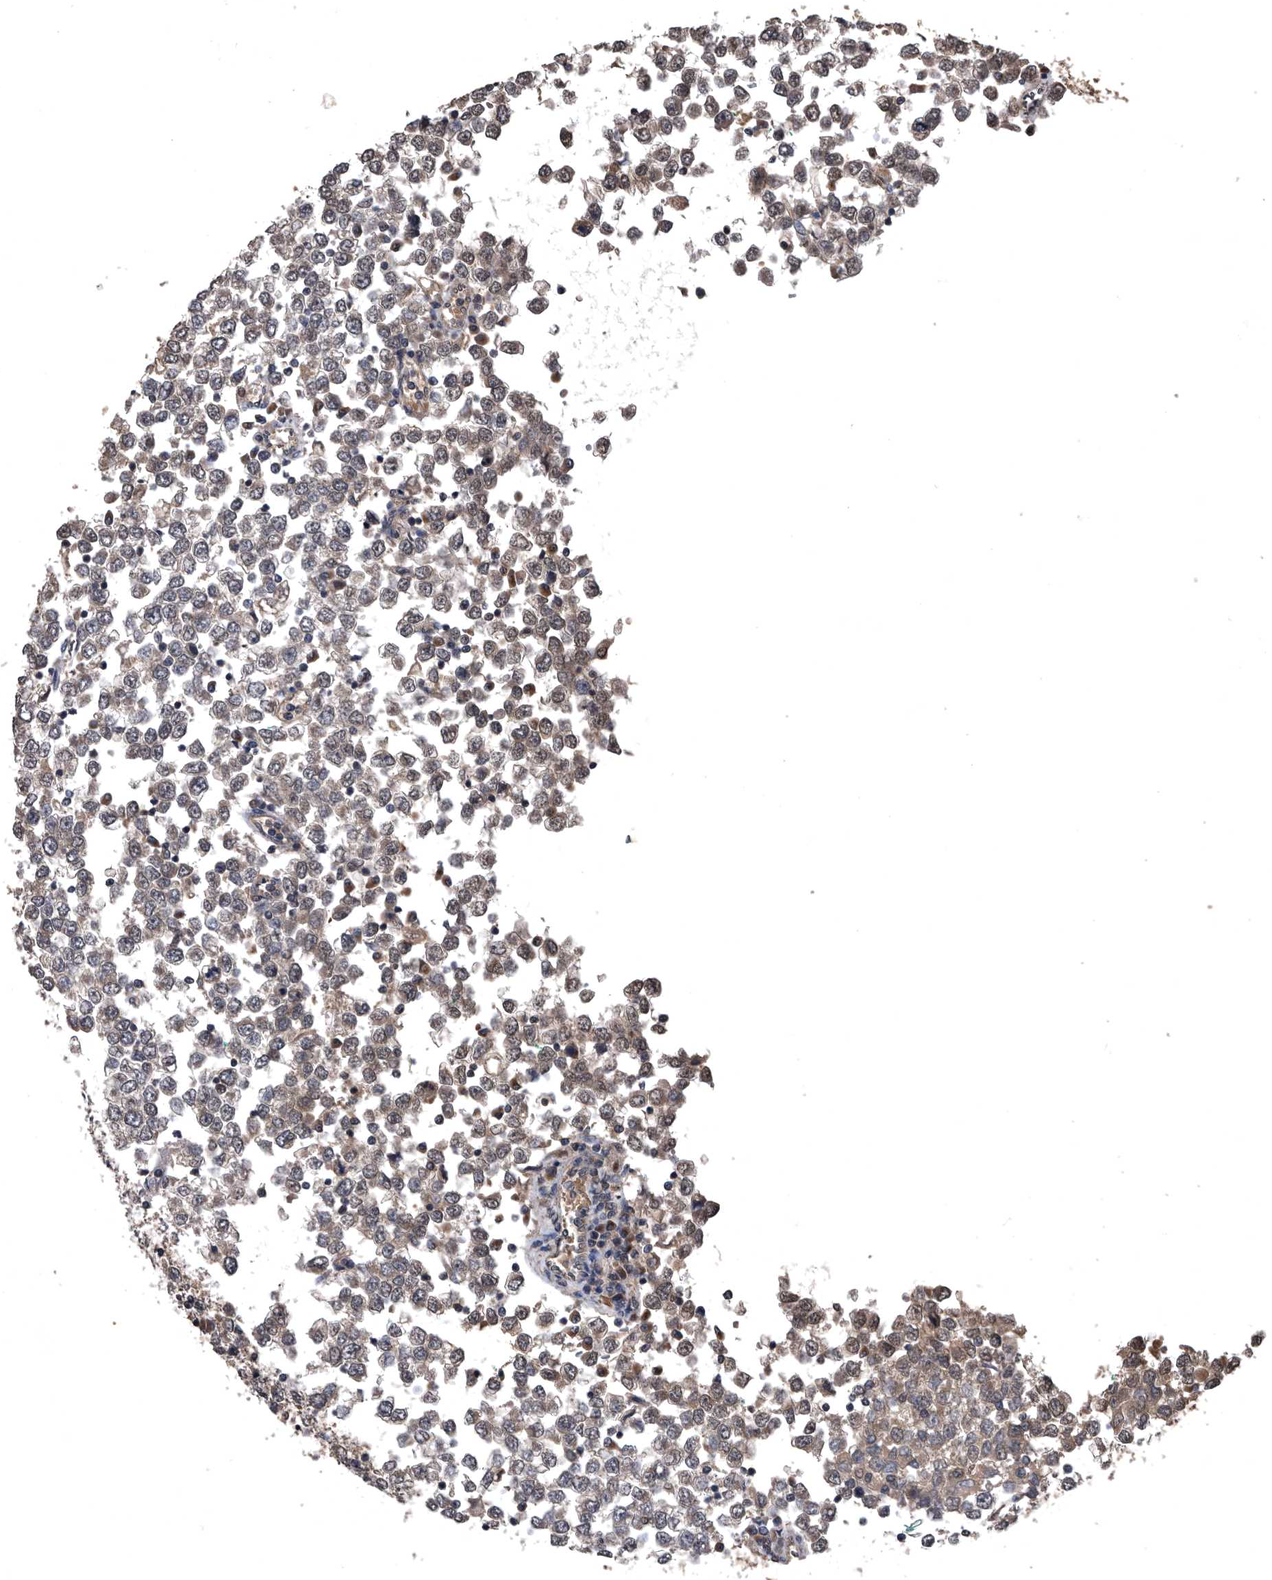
{"staining": {"intensity": "weak", "quantity": ">75%", "location": "cytoplasmic/membranous"}, "tissue": "testis cancer", "cell_type": "Tumor cells", "image_type": "cancer", "snomed": [{"axis": "morphology", "description": "Seminoma, NOS"}, {"axis": "topography", "description": "Testis"}], "caption": "A histopathology image of testis cancer stained for a protein demonstrates weak cytoplasmic/membranous brown staining in tumor cells.", "gene": "NRBP1", "patient": {"sex": "male", "age": 65}}